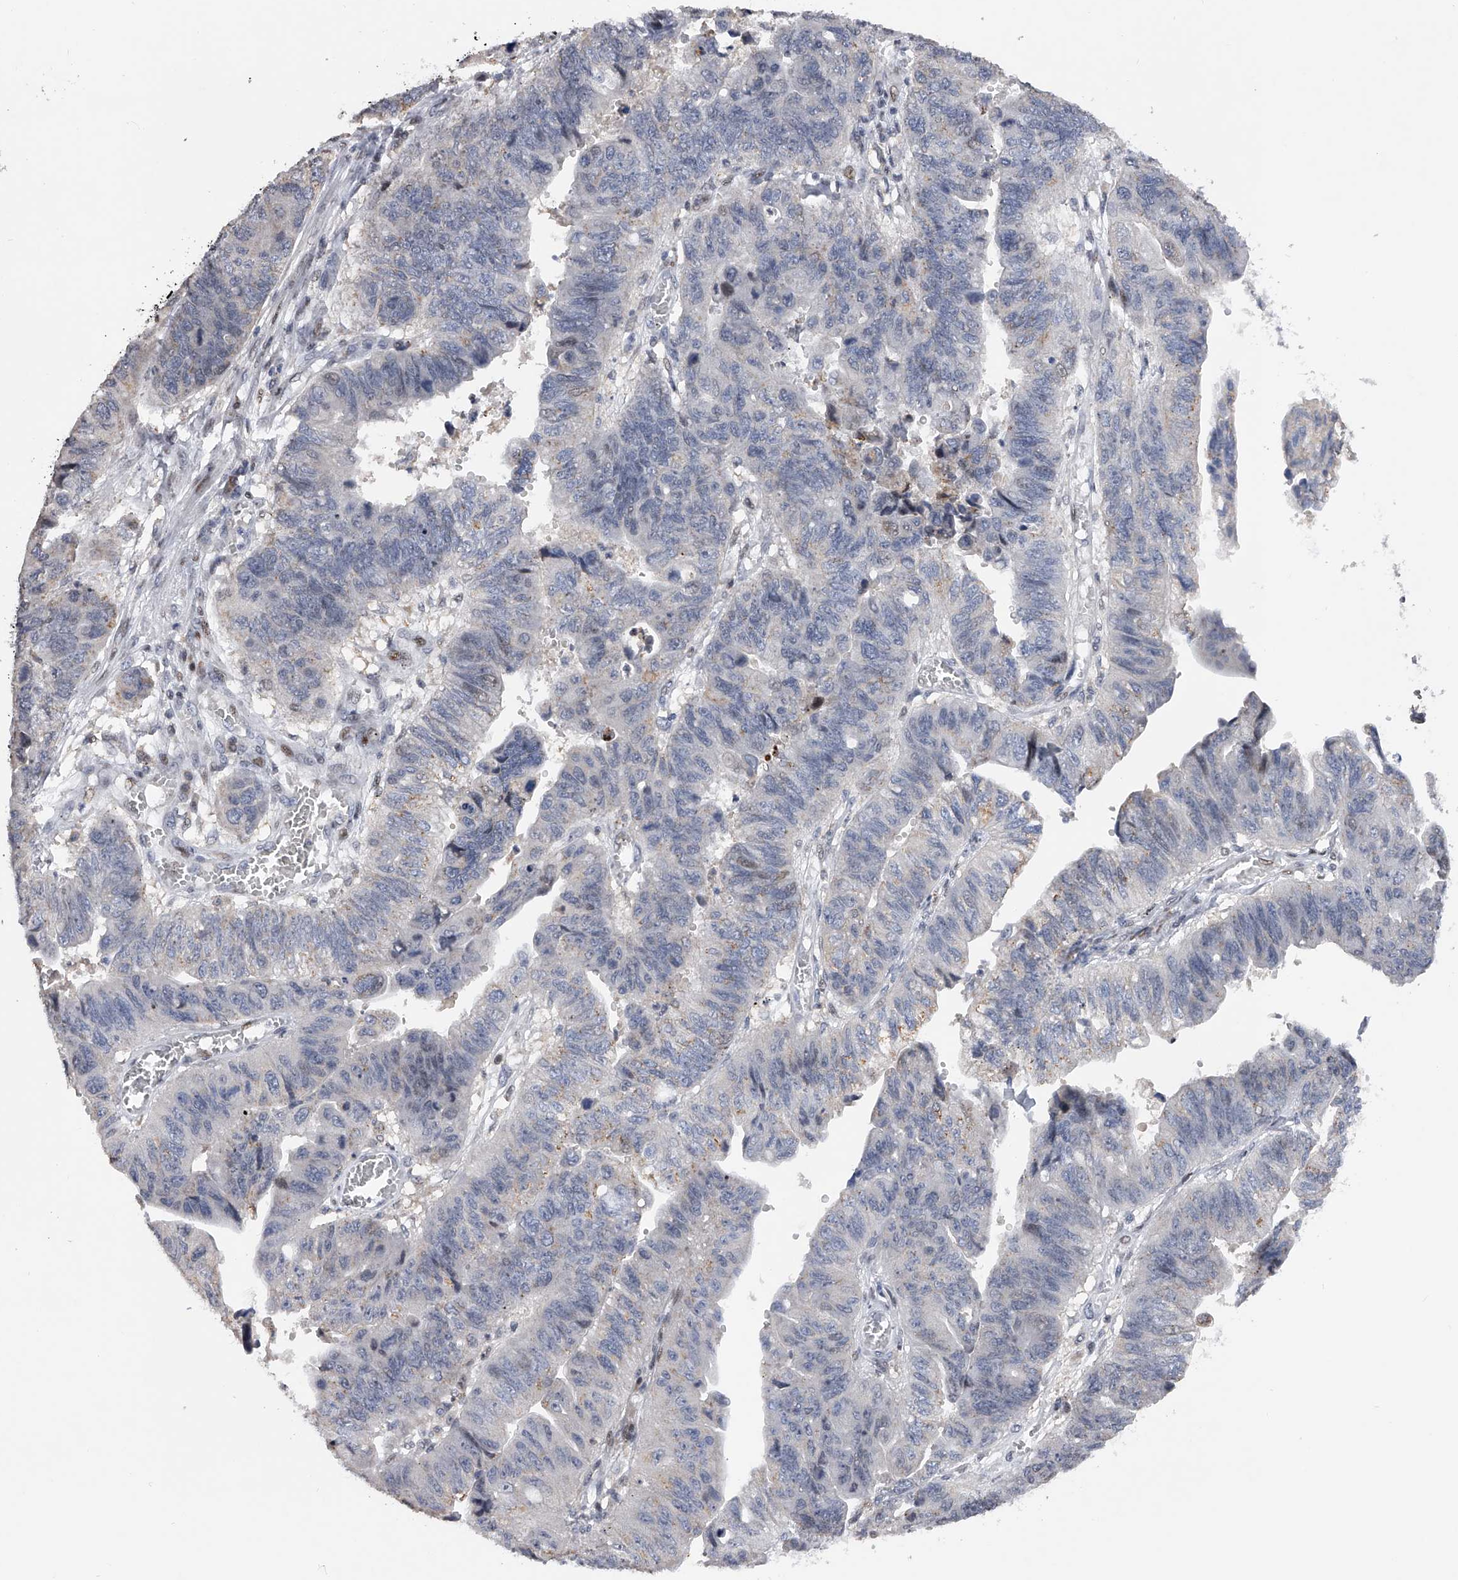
{"staining": {"intensity": "negative", "quantity": "none", "location": "none"}, "tissue": "stomach cancer", "cell_type": "Tumor cells", "image_type": "cancer", "snomed": [{"axis": "morphology", "description": "Adenocarcinoma, NOS"}, {"axis": "topography", "description": "Stomach"}], "caption": "Immunohistochemical staining of human adenocarcinoma (stomach) exhibits no significant expression in tumor cells. (DAB (3,3'-diaminobenzidine) IHC with hematoxylin counter stain).", "gene": "RWDD2A", "patient": {"sex": "male", "age": 59}}